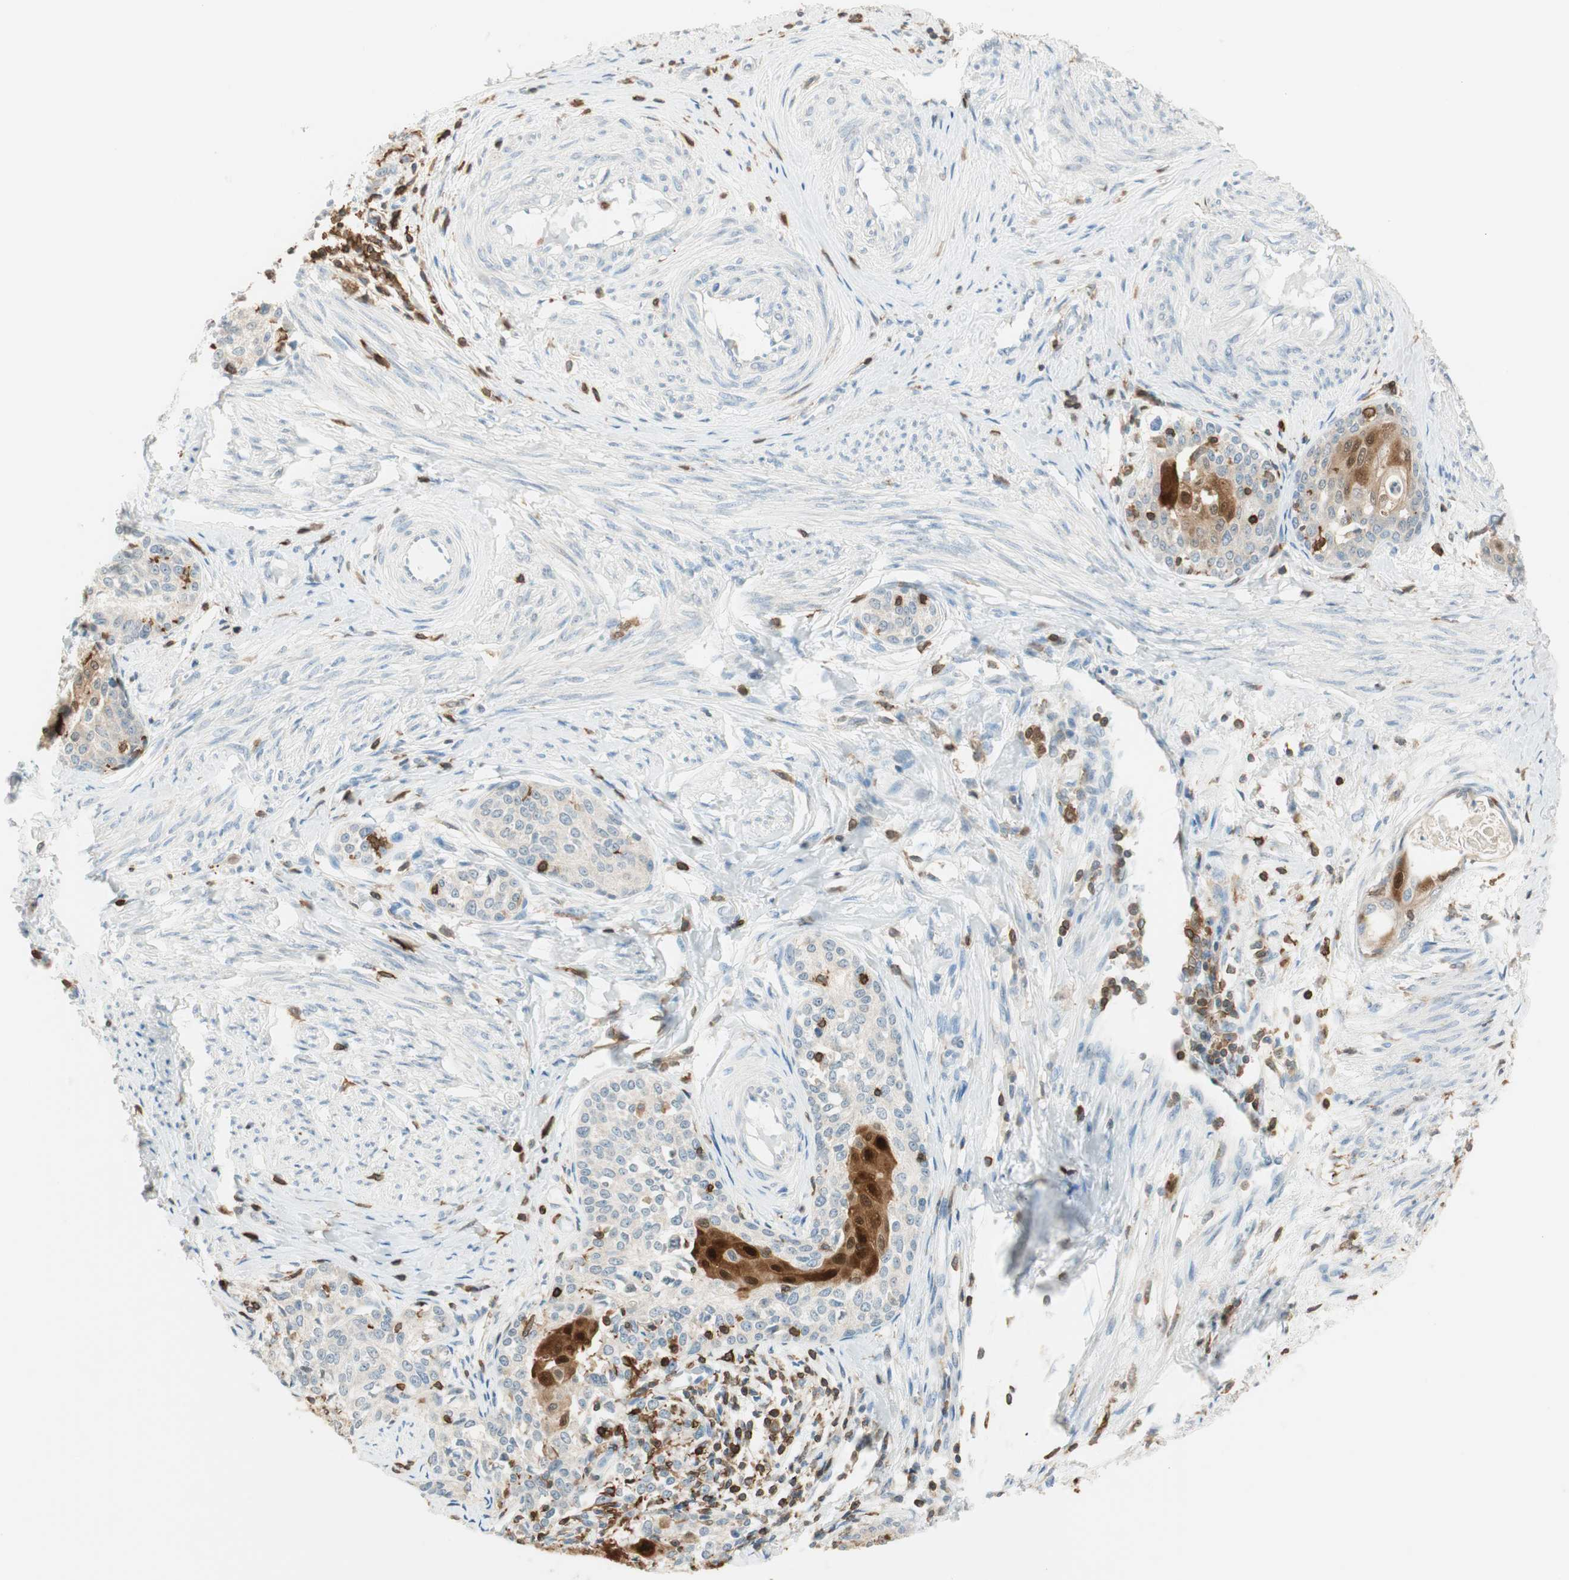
{"staining": {"intensity": "weak", "quantity": "25%-75%", "location": "cytoplasmic/membranous"}, "tissue": "cervical cancer", "cell_type": "Tumor cells", "image_type": "cancer", "snomed": [{"axis": "morphology", "description": "Squamous cell carcinoma, NOS"}, {"axis": "morphology", "description": "Adenocarcinoma, NOS"}, {"axis": "topography", "description": "Cervix"}], "caption": "Protein staining of squamous cell carcinoma (cervical) tissue exhibits weak cytoplasmic/membranous staining in approximately 25%-75% of tumor cells.", "gene": "HPGD", "patient": {"sex": "female", "age": 52}}